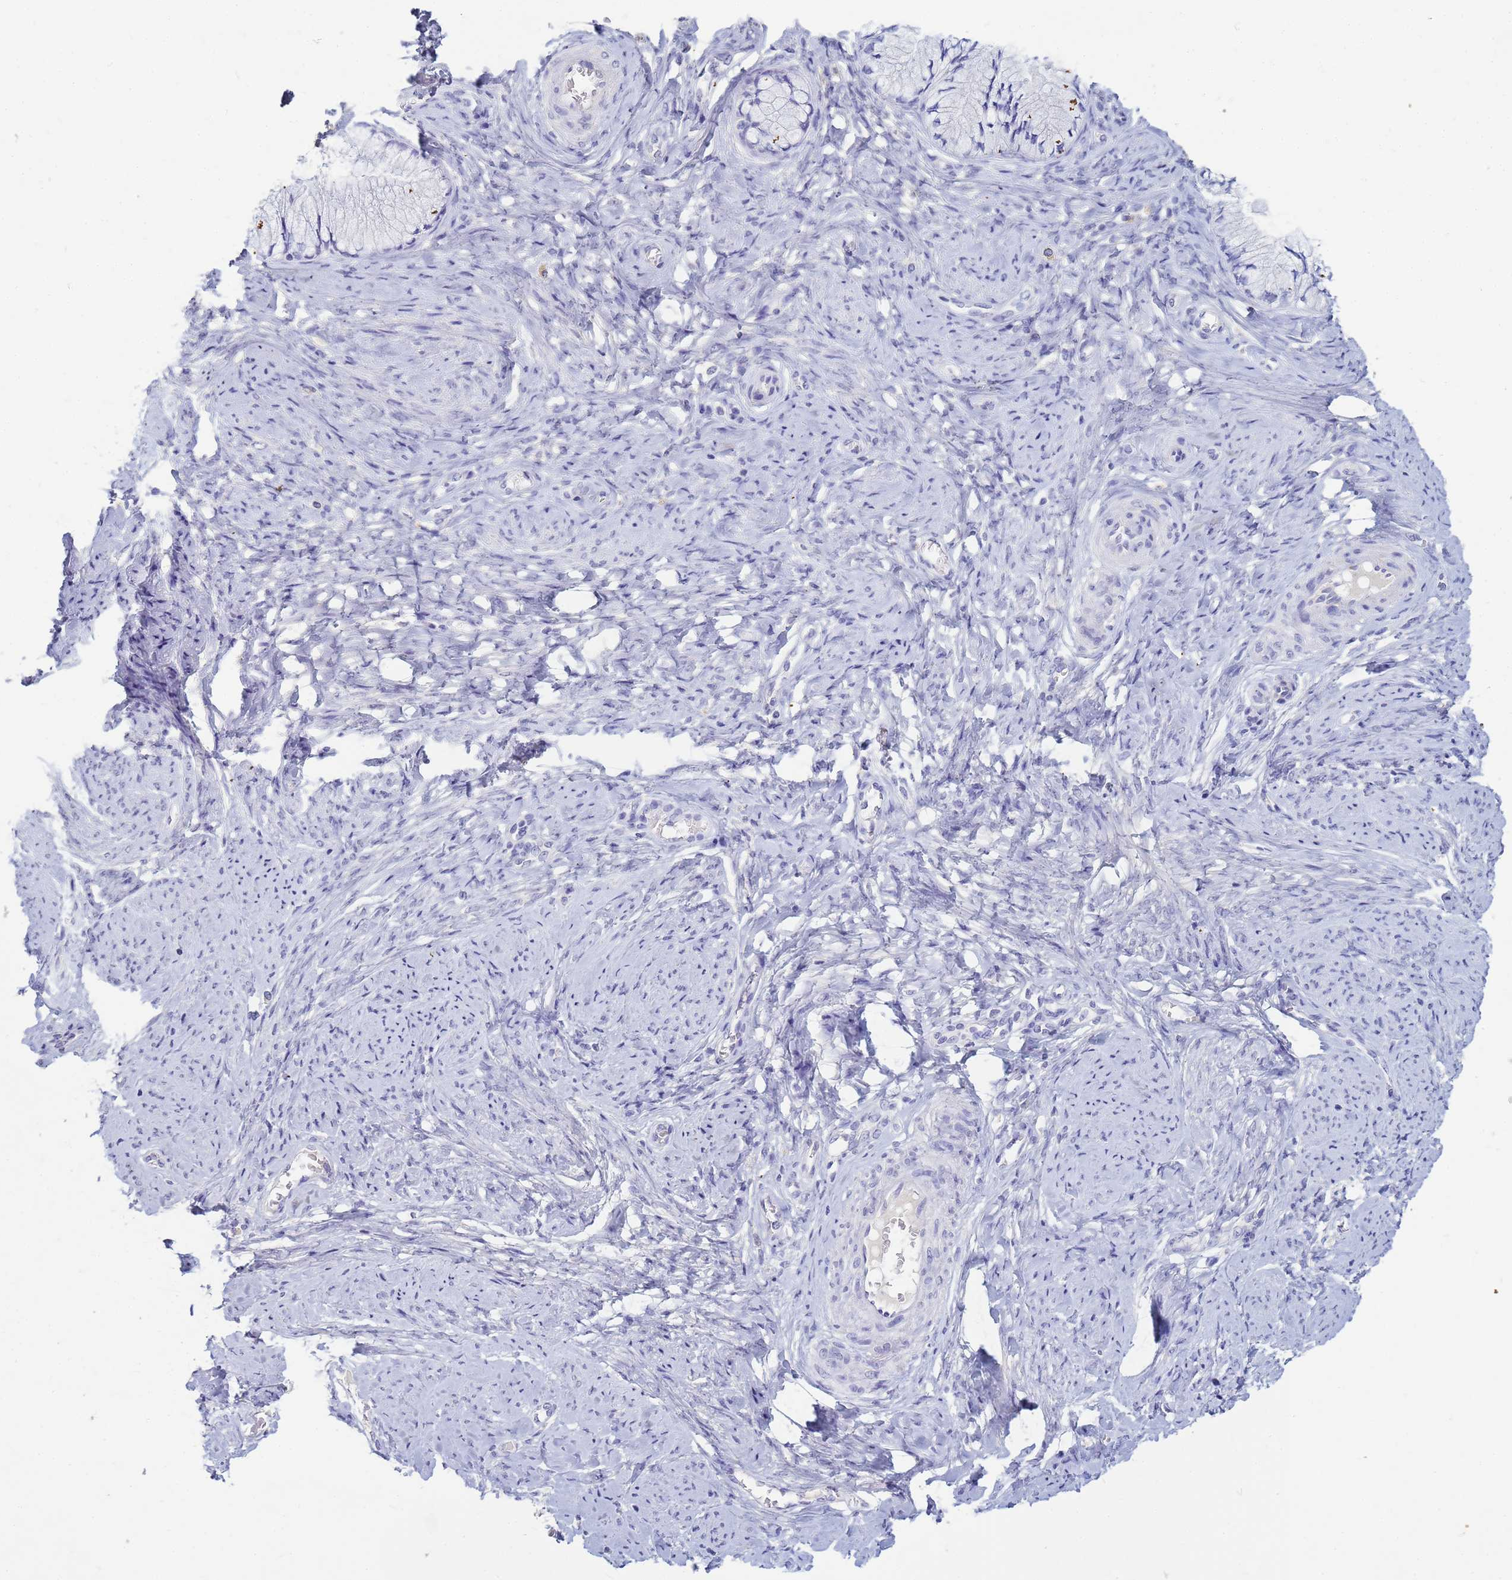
{"staining": {"intensity": "negative", "quantity": "none", "location": "none"}, "tissue": "cervix", "cell_type": "Glandular cells", "image_type": "normal", "snomed": [{"axis": "morphology", "description": "Normal tissue, NOS"}, {"axis": "topography", "description": "Cervix"}], "caption": "Glandular cells are negative for brown protein staining in benign cervix.", "gene": "B3GNT8", "patient": {"sex": "female", "age": 42}}